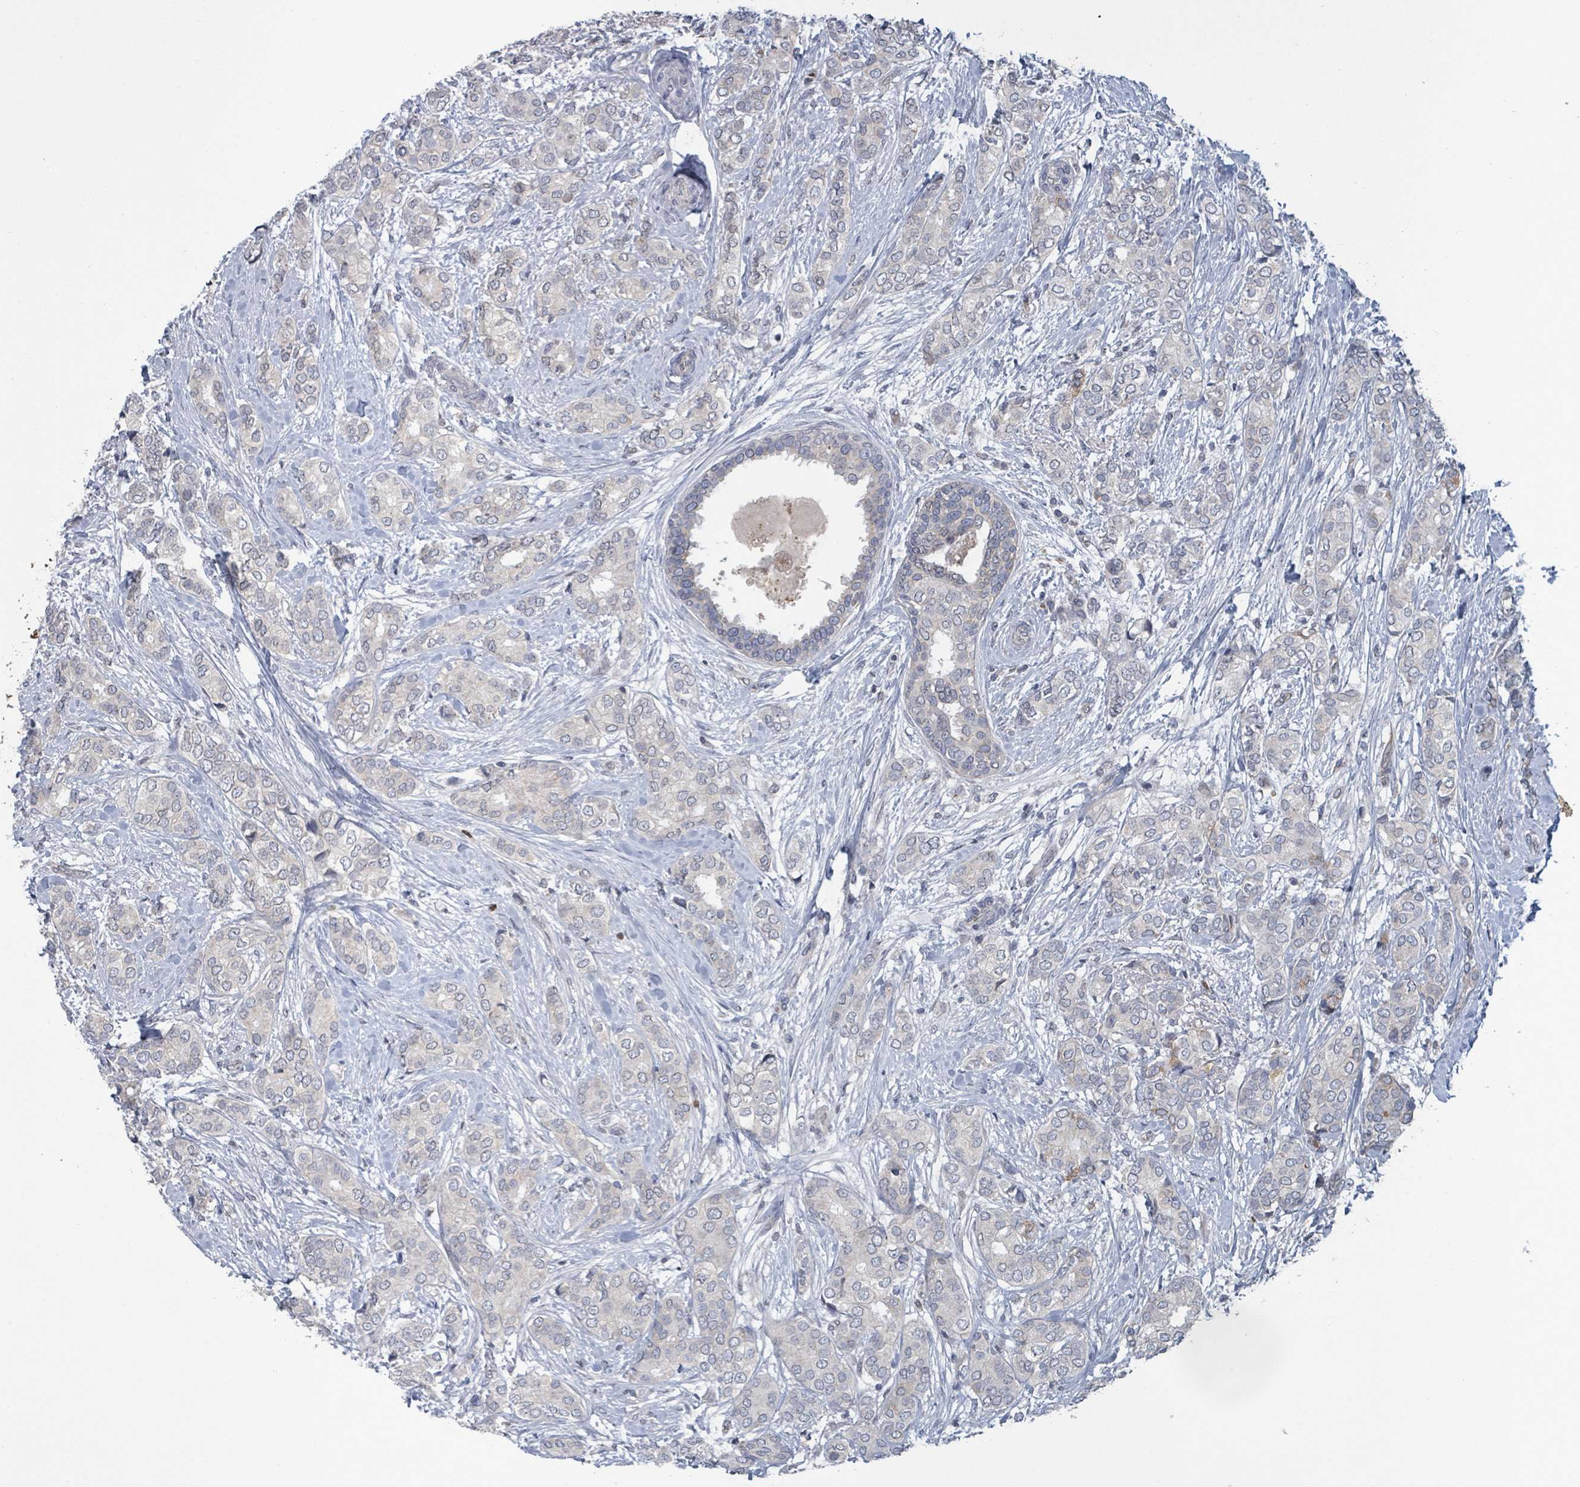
{"staining": {"intensity": "negative", "quantity": "none", "location": "none"}, "tissue": "breast cancer", "cell_type": "Tumor cells", "image_type": "cancer", "snomed": [{"axis": "morphology", "description": "Duct carcinoma"}, {"axis": "topography", "description": "Breast"}], "caption": "A high-resolution image shows immunohistochemistry (IHC) staining of breast cancer (intraductal carcinoma), which displays no significant positivity in tumor cells.", "gene": "GRM8", "patient": {"sex": "female", "age": 73}}